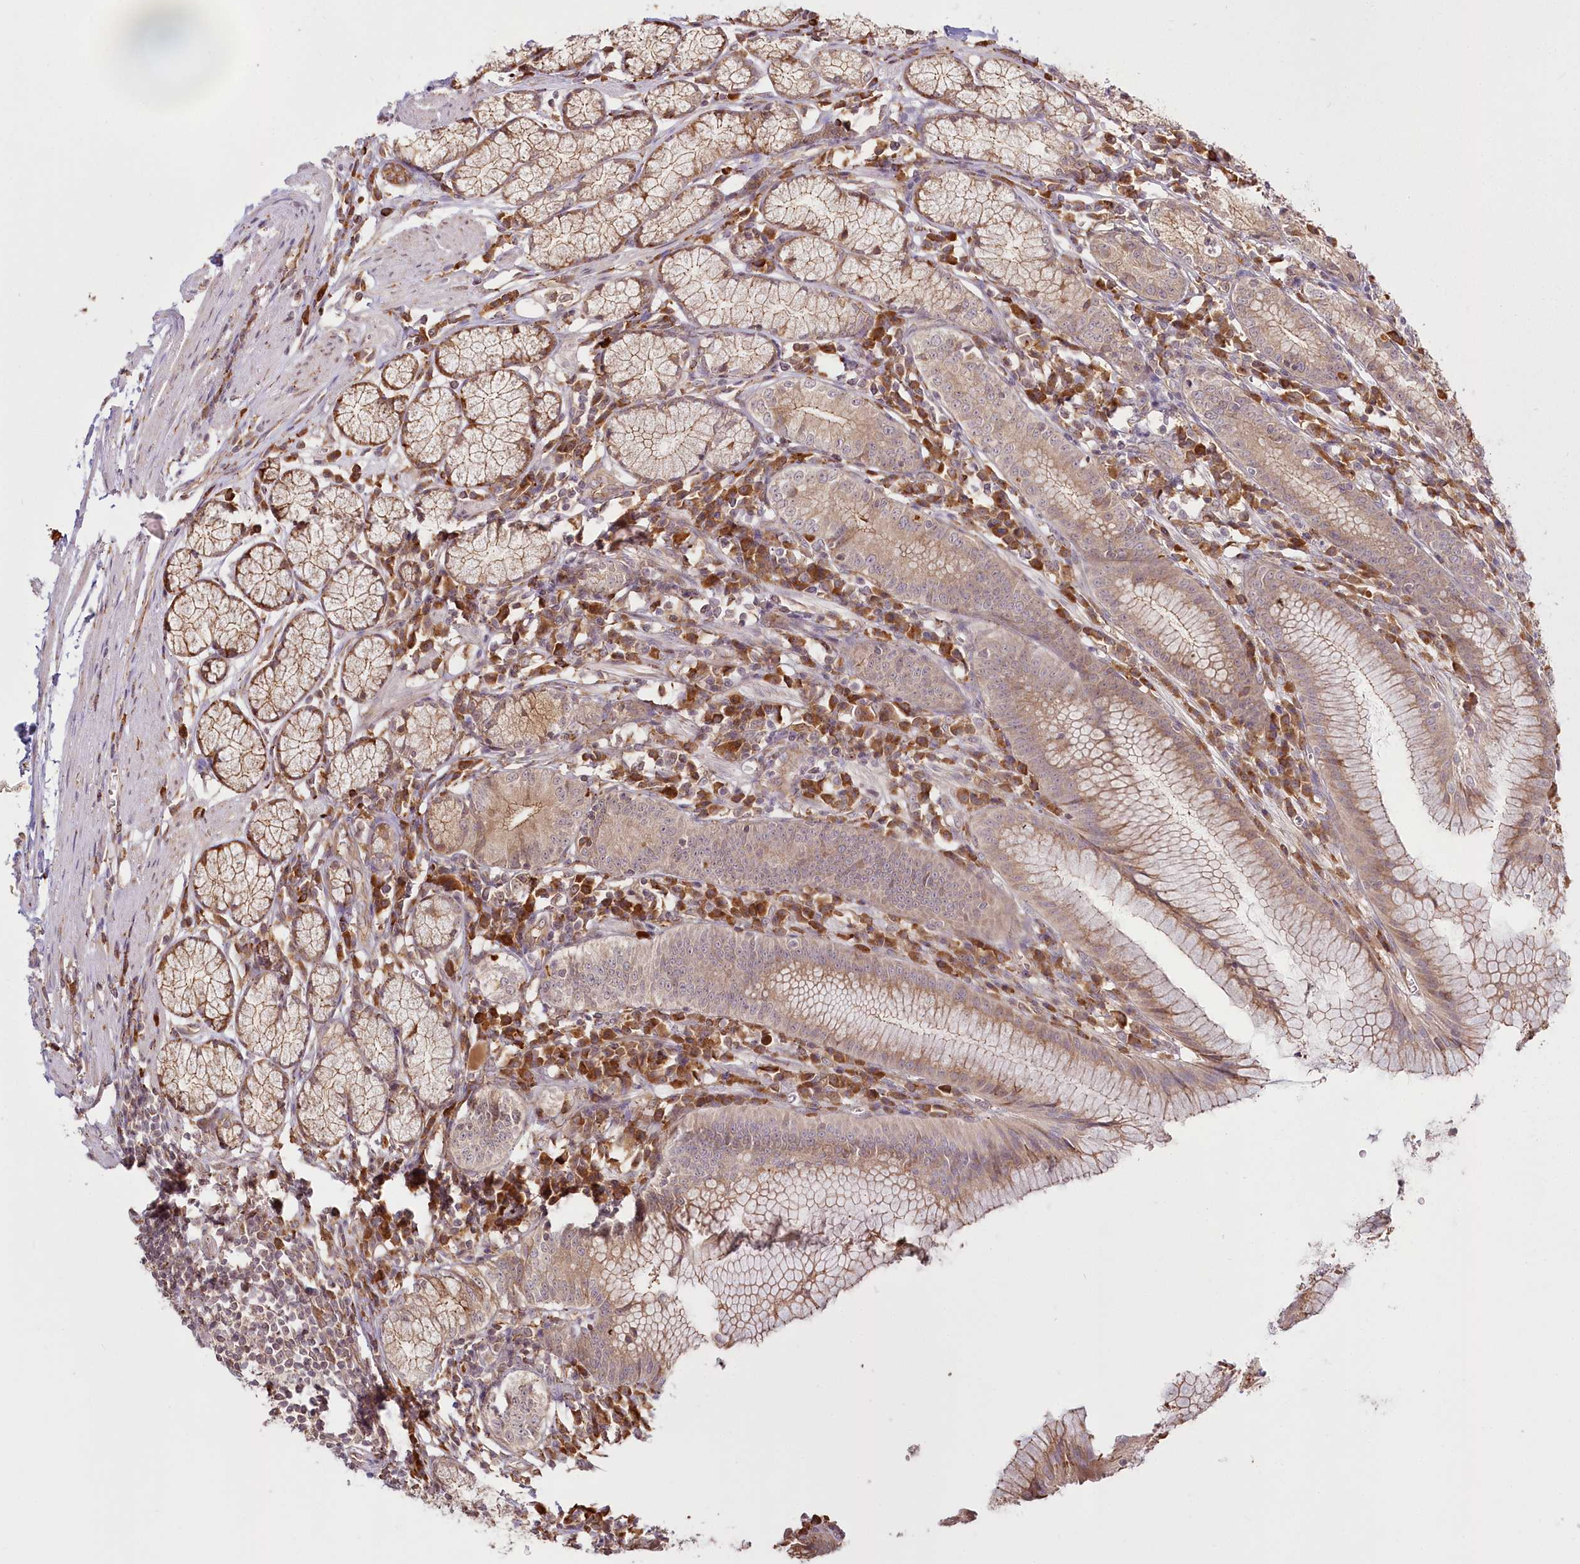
{"staining": {"intensity": "moderate", "quantity": ">75%", "location": "cytoplasmic/membranous"}, "tissue": "stomach", "cell_type": "Glandular cells", "image_type": "normal", "snomed": [{"axis": "morphology", "description": "Normal tissue, NOS"}, {"axis": "topography", "description": "Stomach"}], "caption": "Moderate cytoplasmic/membranous staining for a protein is identified in approximately >75% of glandular cells of unremarkable stomach using immunohistochemistry (IHC).", "gene": "FAM13A", "patient": {"sex": "male", "age": 55}}